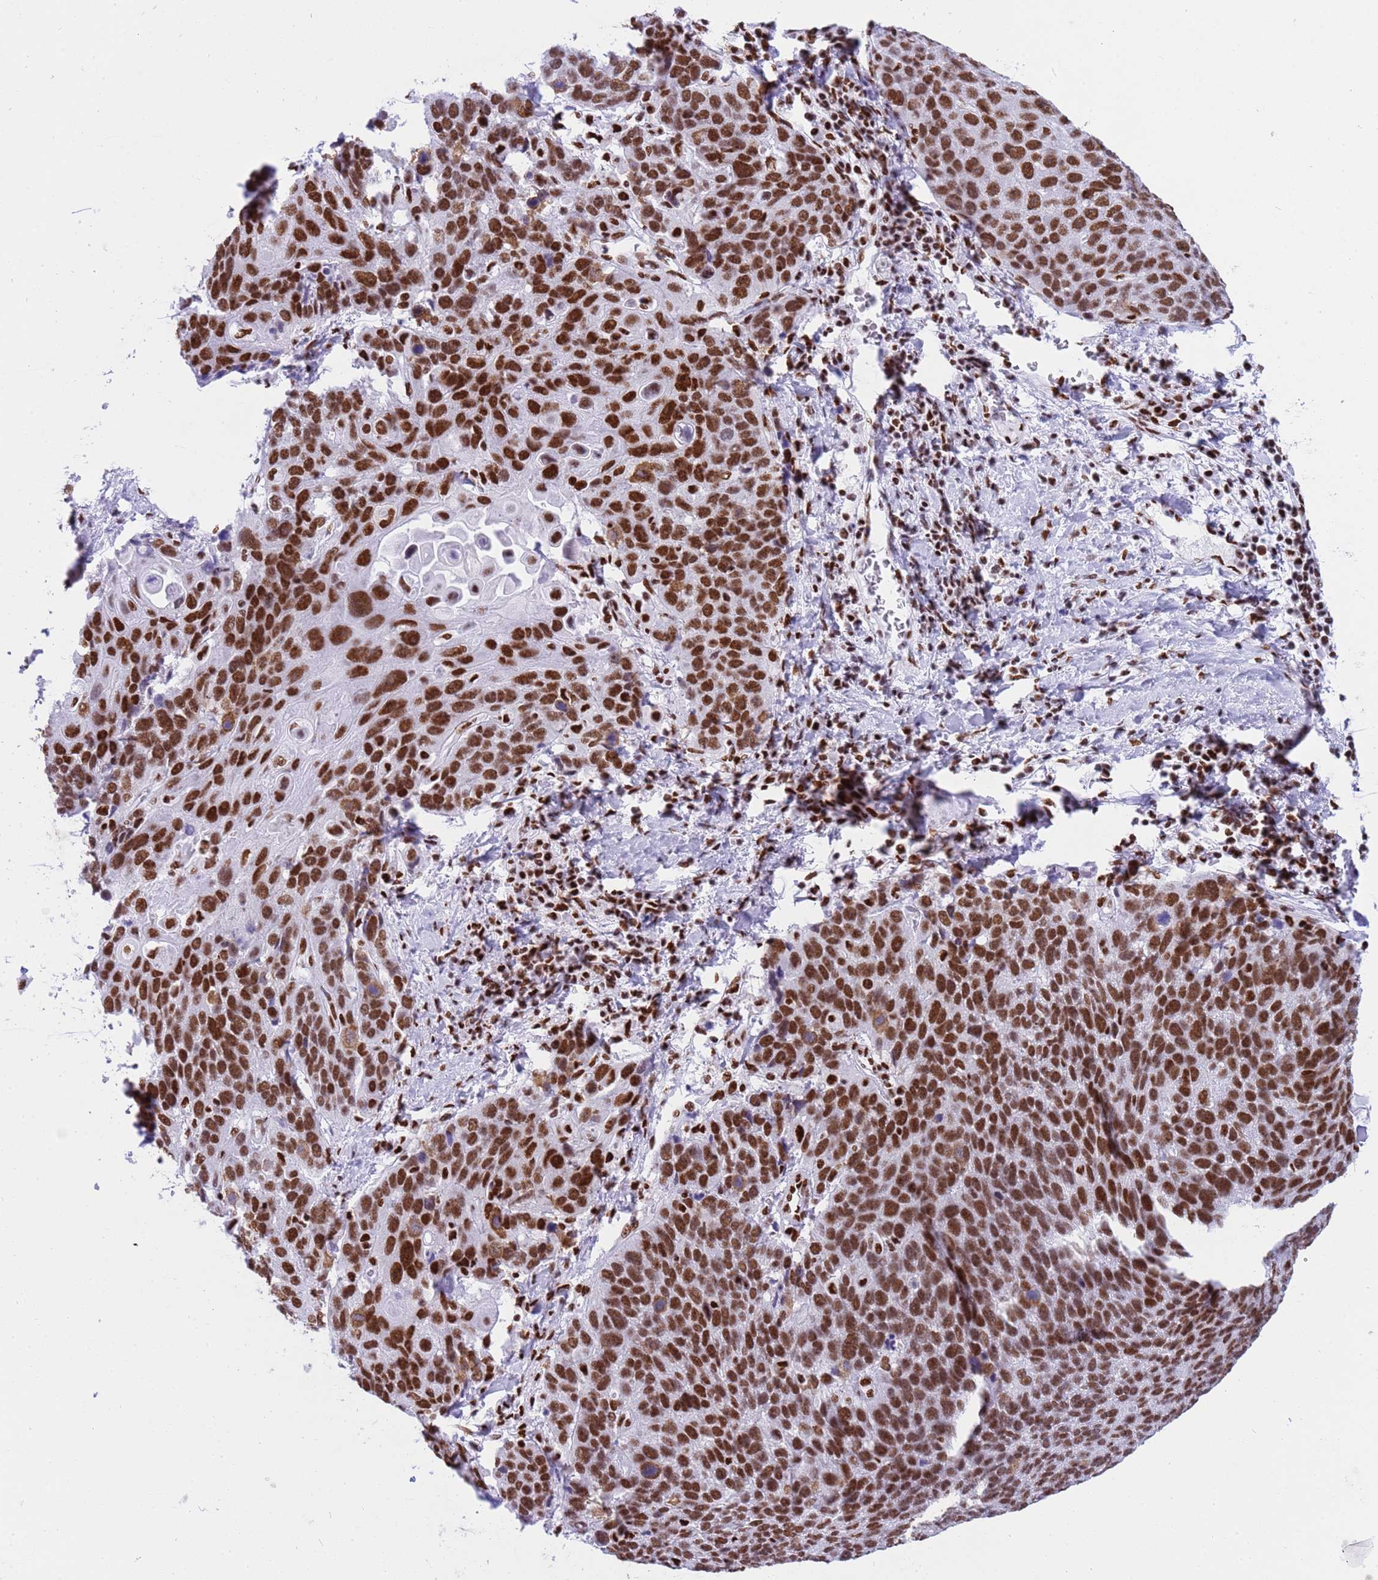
{"staining": {"intensity": "strong", "quantity": ">75%", "location": "nuclear"}, "tissue": "lung cancer", "cell_type": "Tumor cells", "image_type": "cancer", "snomed": [{"axis": "morphology", "description": "Squamous cell carcinoma, NOS"}, {"axis": "topography", "description": "Lung"}], "caption": "Tumor cells demonstrate strong nuclear staining in about >75% of cells in lung cancer (squamous cell carcinoma). (brown staining indicates protein expression, while blue staining denotes nuclei).", "gene": "RALY", "patient": {"sex": "male", "age": 66}}